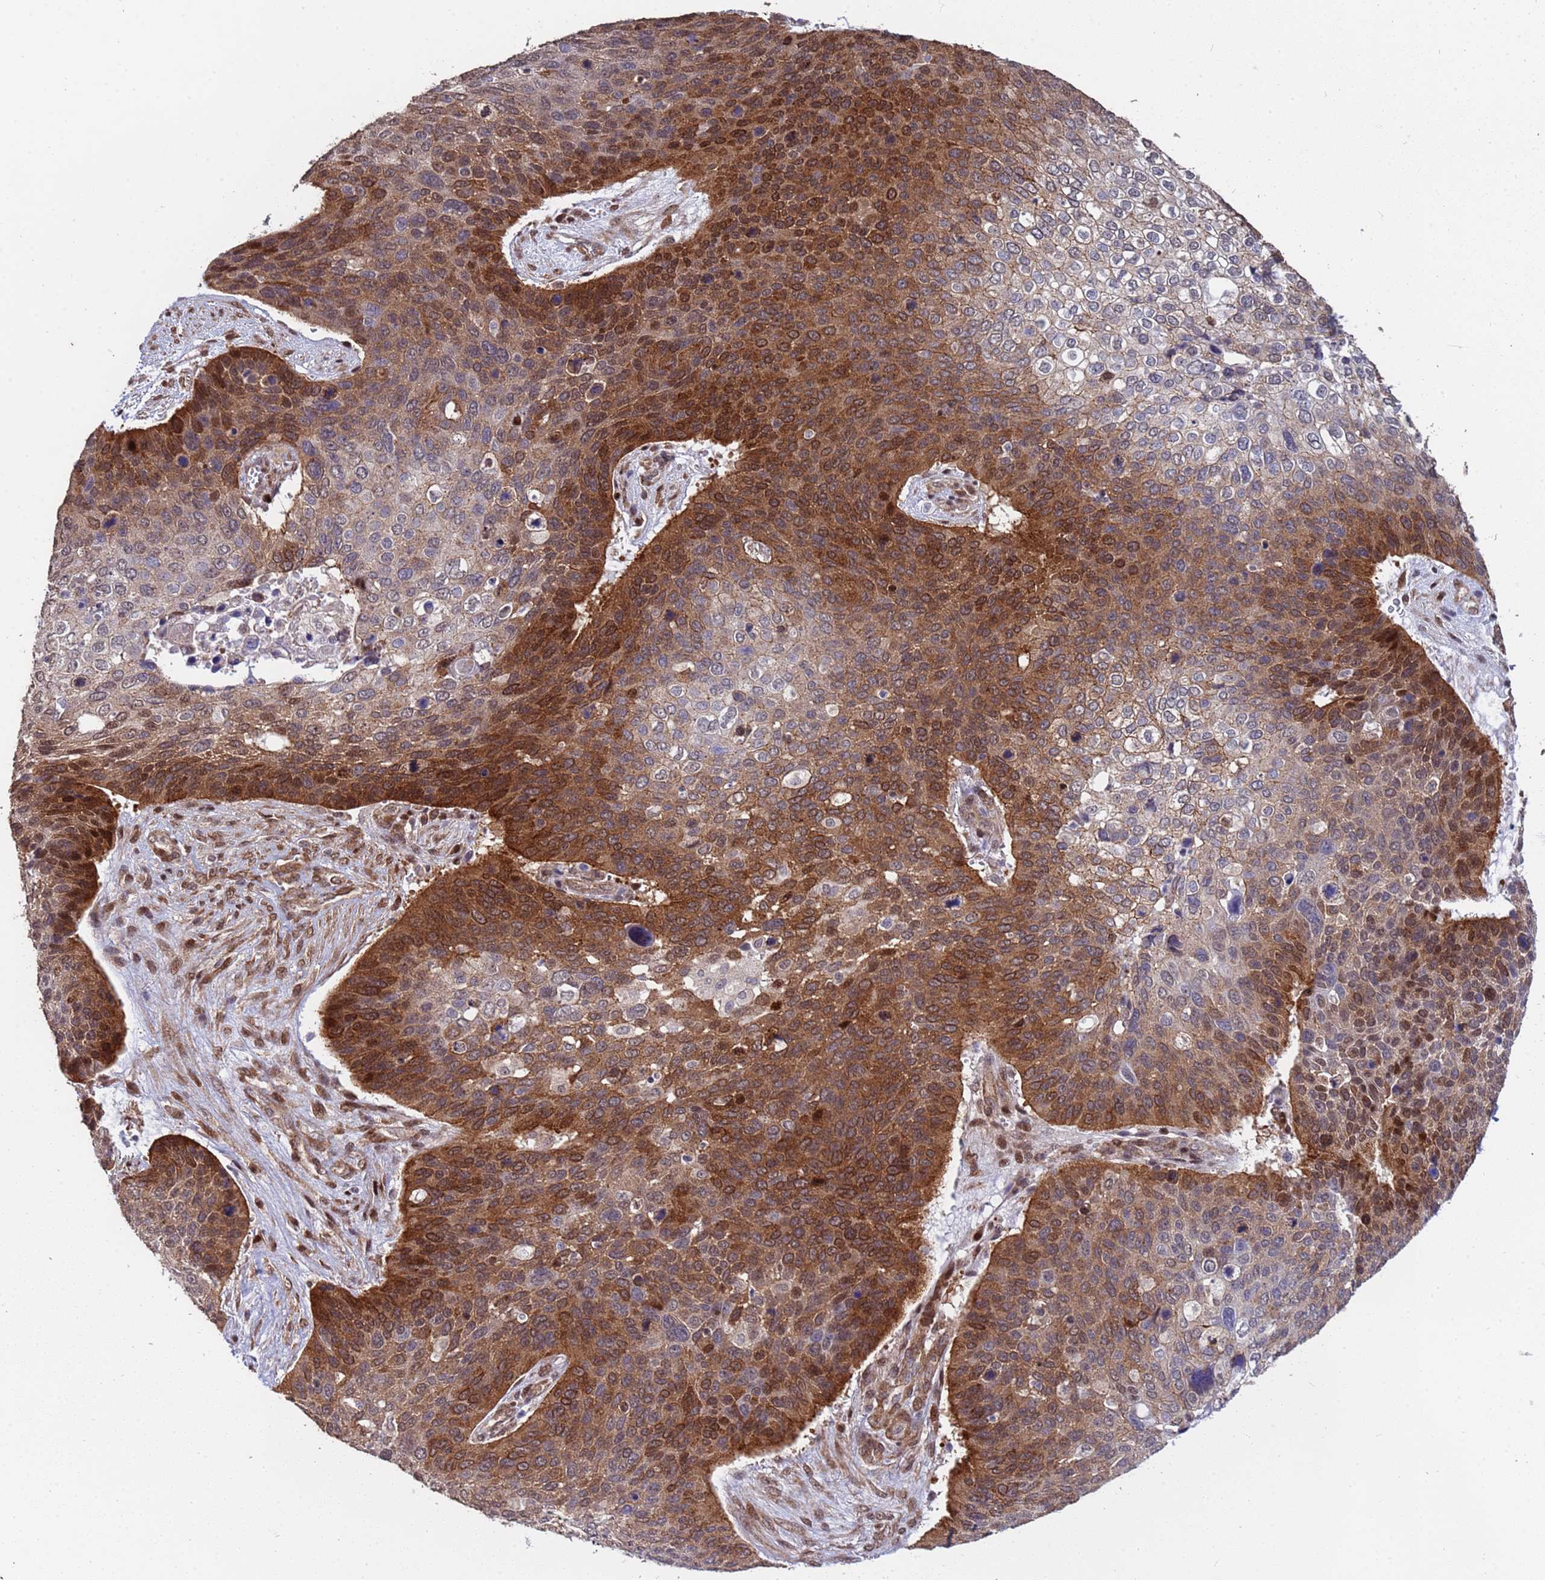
{"staining": {"intensity": "strong", "quantity": ">75%", "location": "cytoplasmic/membranous,nuclear"}, "tissue": "skin cancer", "cell_type": "Tumor cells", "image_type": "cancer", "snomed": [{"axis": "morphology", "description": "Basal cell carcinoma"}, {"axis": "topography", "description": "Skin"}], "caption": "Immunohistochemical staining of human skin cancer shows strong cytoplasmic/membranous and nuclear protein positivity in approximately >75% of tumor cells.", "gene": "TRIP6", "patient": {"sex": "female", "age": 74}}